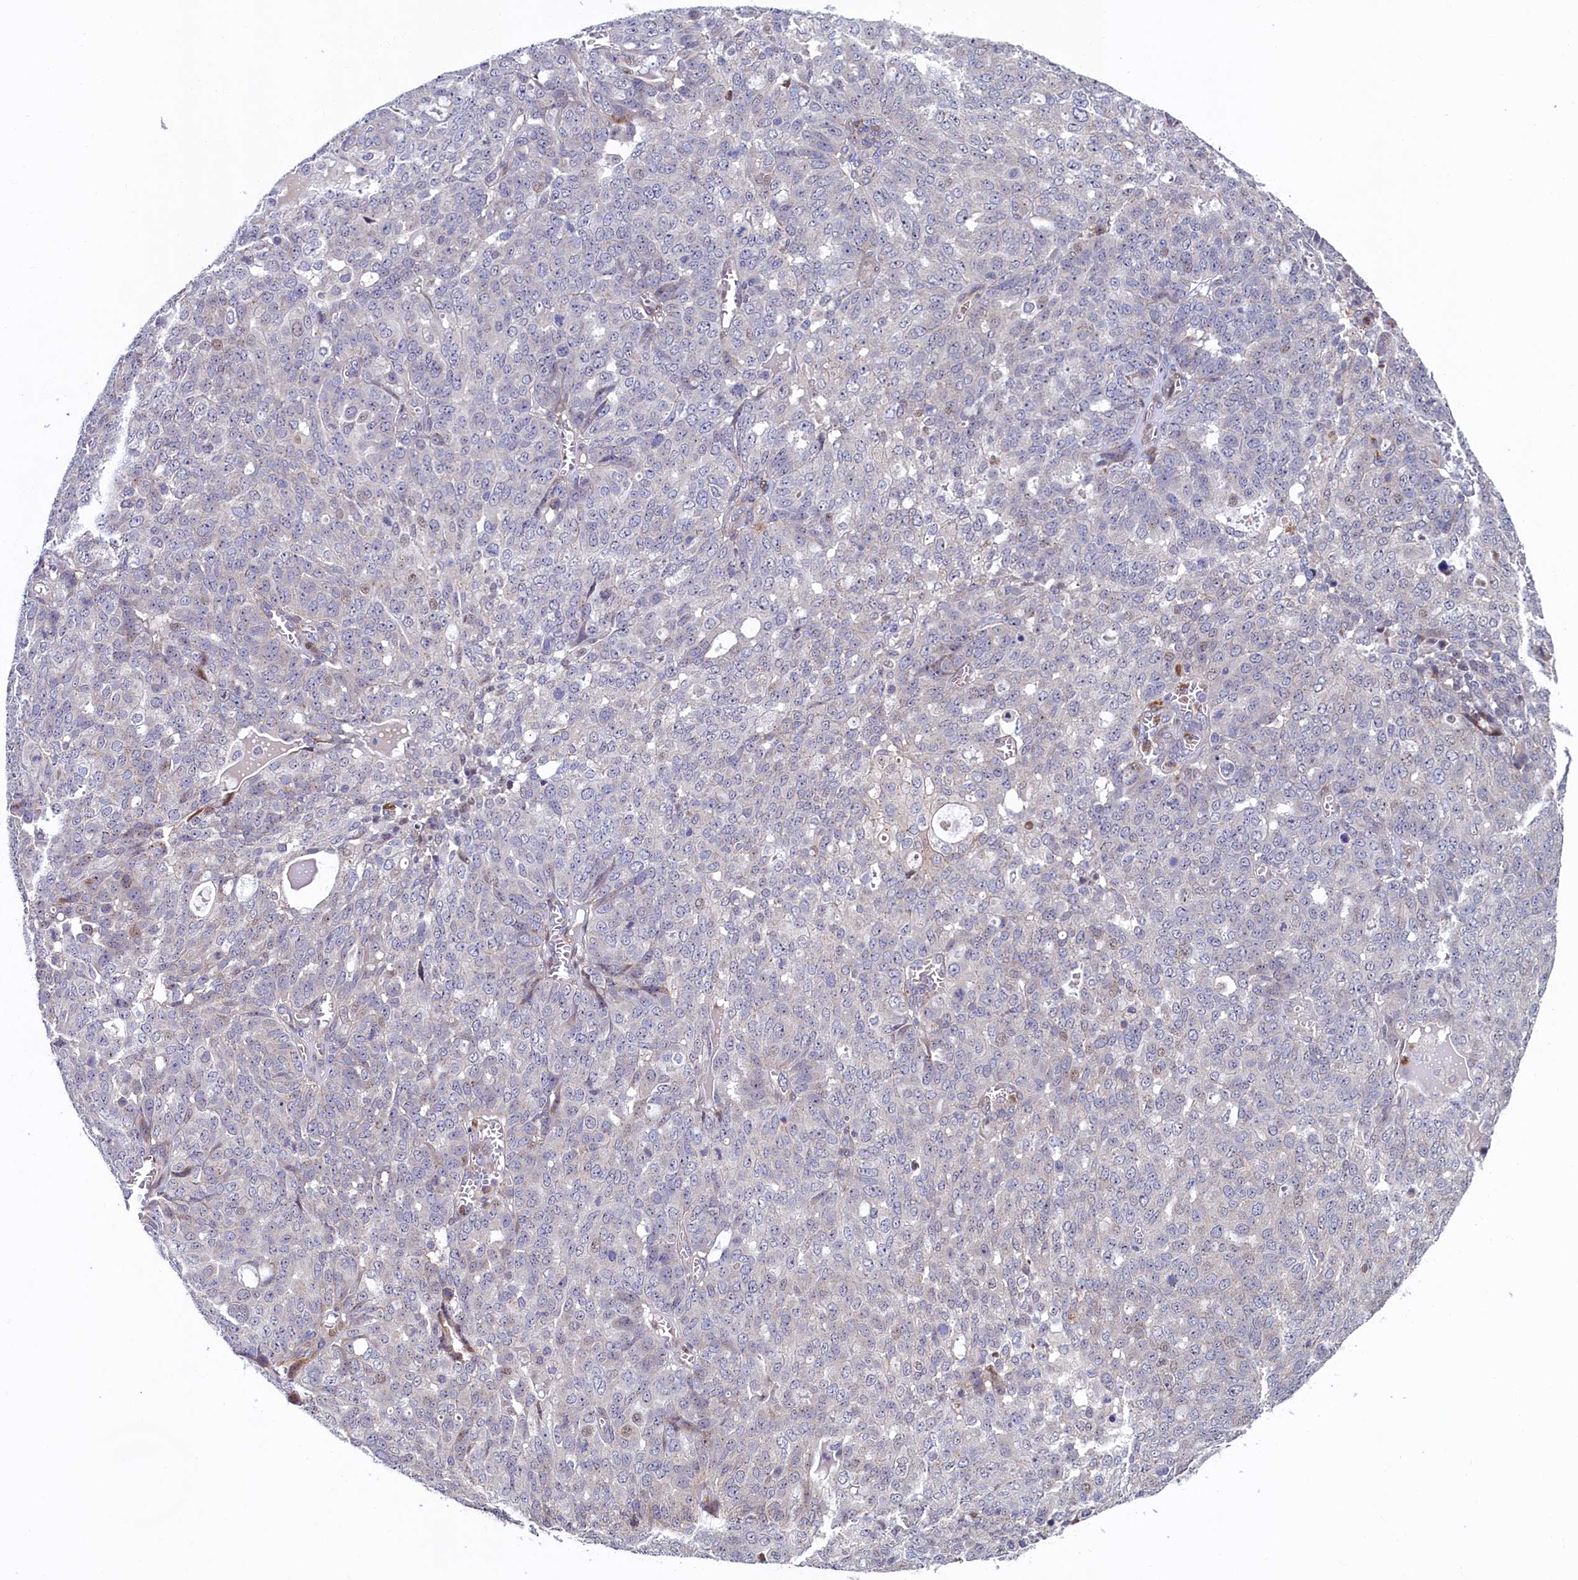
{"staining": {"intensity": "weak", "quantity": "<25%", "location": "nuclear"}, "tissue": "ovarian cancer", "cell_type": "Tumor cells", "image_type": "cancer", "snomed": [{"axis": "morphology", "description": "Cystadenocarcinoma, serous, NOS"}, {"axis": "topography", "description": "Soft tissue"}, {"axis": "topography", "description": "Ovary"}], "caption": "Photomicrograph shows no significant protein staining in tumor cells of ovarian serous cystadenocarcinoma.", "gene": "PIK3C3", "patient": {"sex": "female", "age": 57}}